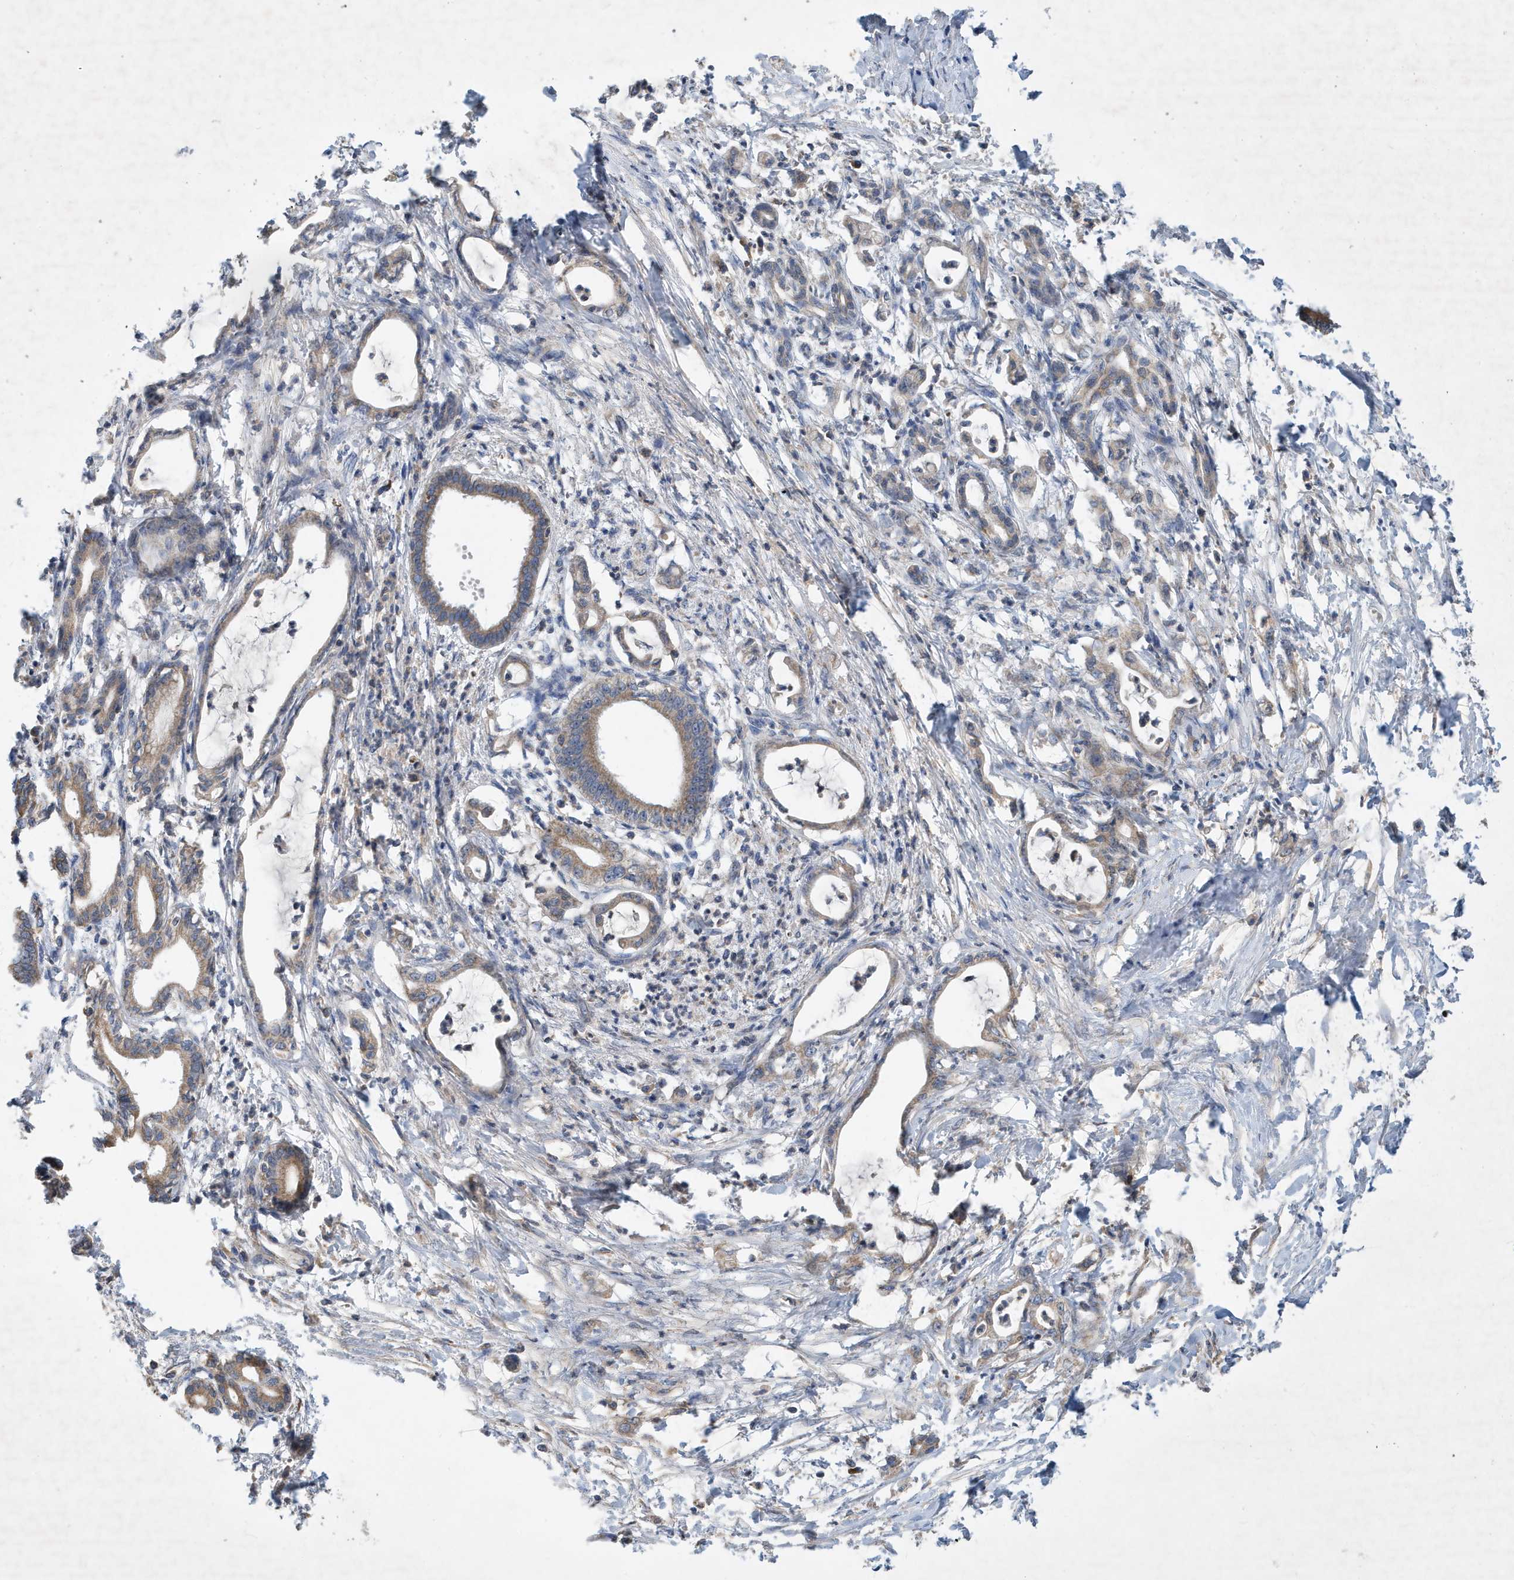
{"staining": {"intensity": "weak", "quantity": "25%-75%", "location": "cytoplasmic/membranous"}, "tissue": "pancreatic cancer", "cell_type": "Tumor cells", "image_type": "cancer", "snomed": [{"axis": "morphology", "description": "Adenocarcinoma, NOS"}, {"axis": "topography", "description": "Pancreas"}], "caption": "DAB (3,3'-diaminobenzidine) immunohistochemical staining of human pancreatic adenocarcinoma demonstrates weak cytoplasmic/membranous protein positivity in about 25%-75% of tumor cells.", "gene": "STK19", "patient": {"sex": "female", "age": 55}}